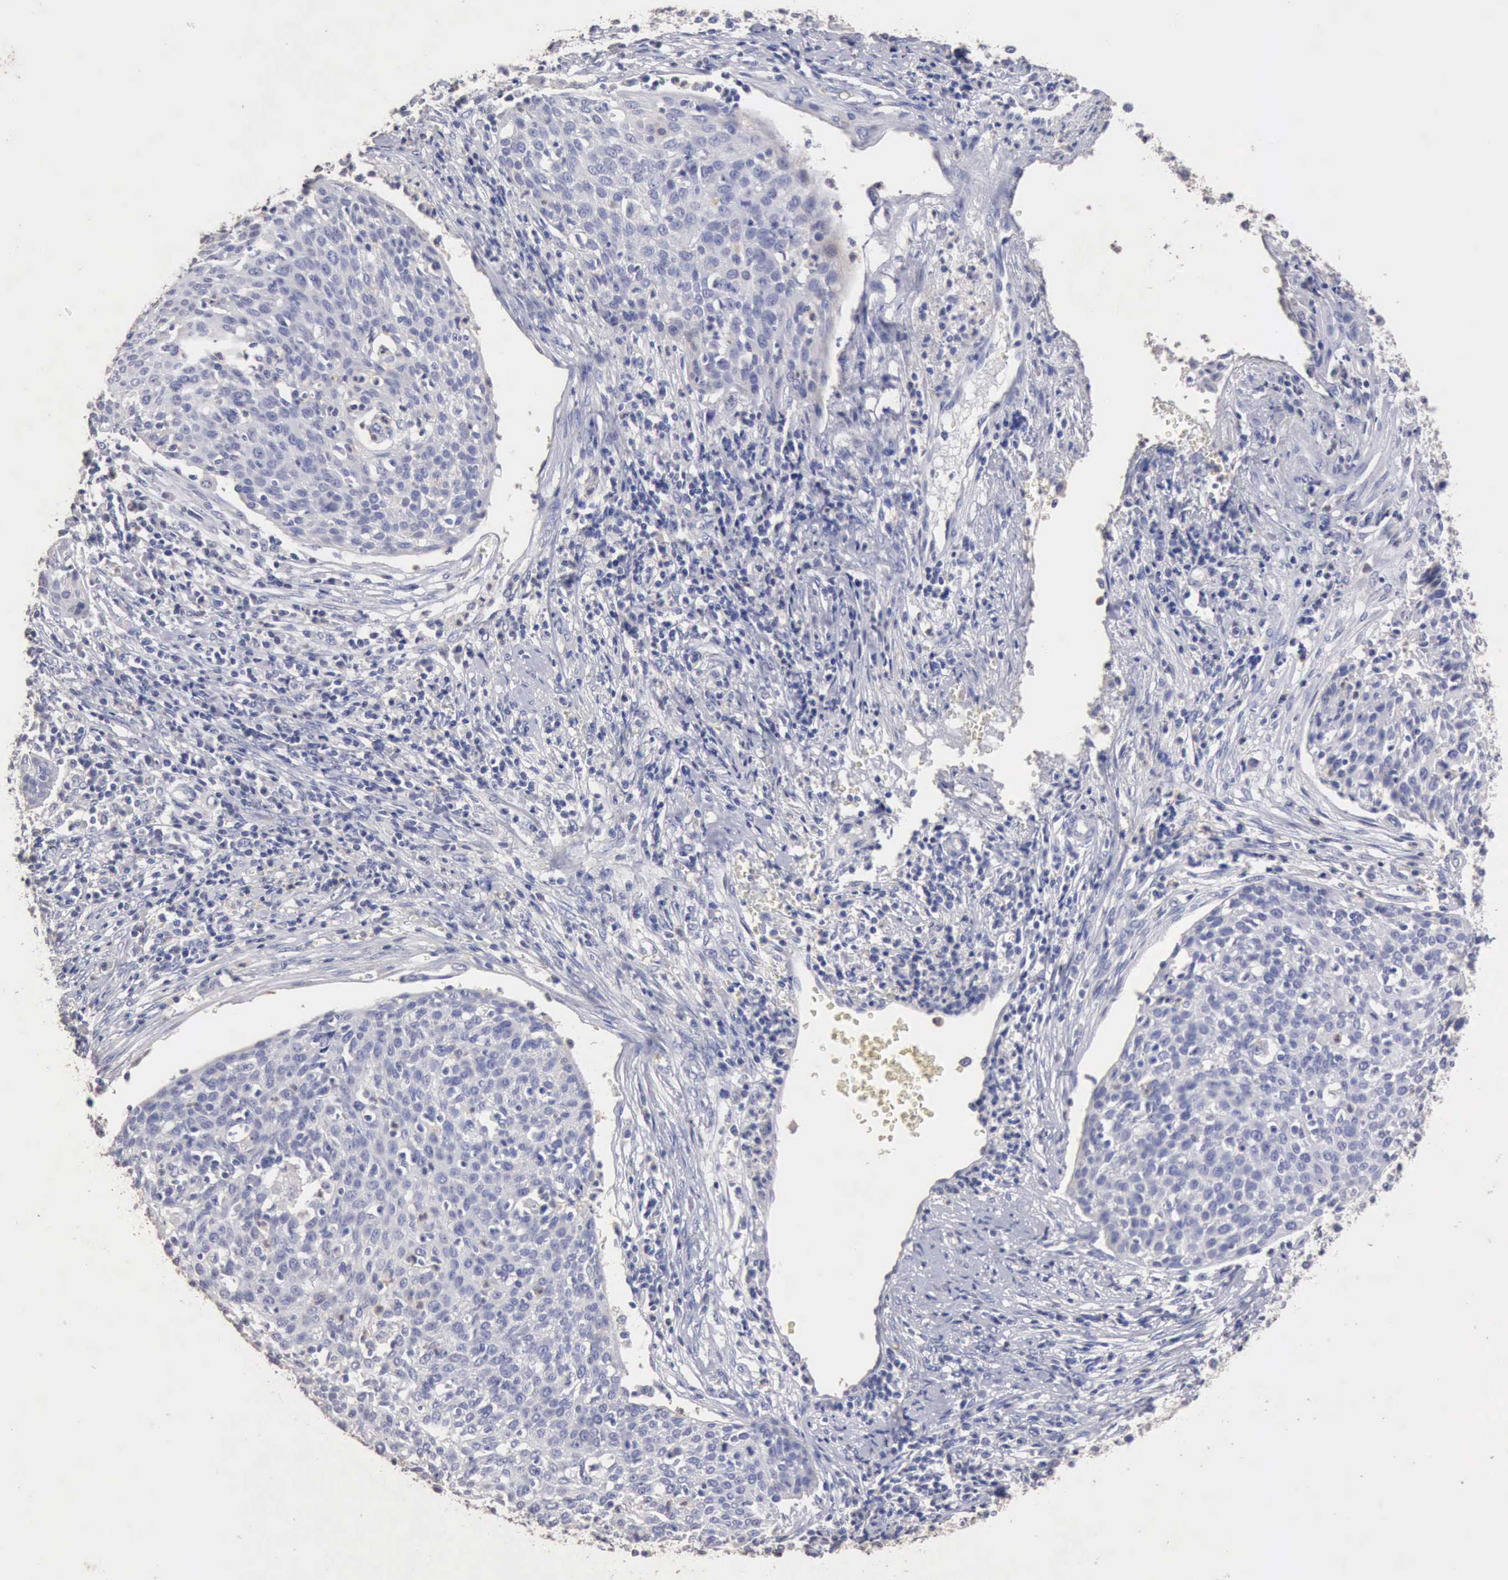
{"staining": {"intensity": "negative", "quantity": "none", "location": "none"}, "tissue": "cervical cancer", "cell_type": "Tumor cells", "image_type": "cancer", "snomed": [{"axis": "morphology", "description": "Squamous cell carcinoma, NOS"}, {"axis": "topography", "description": "Cervix"}], "caption": "This is an immunohistochemistry (IHC) image of human squamous cell carcinoma (cervical). There is no expression in tumor cells.", "gene": "KRT6B", "patient": {"sex": "female", "age": 38}}